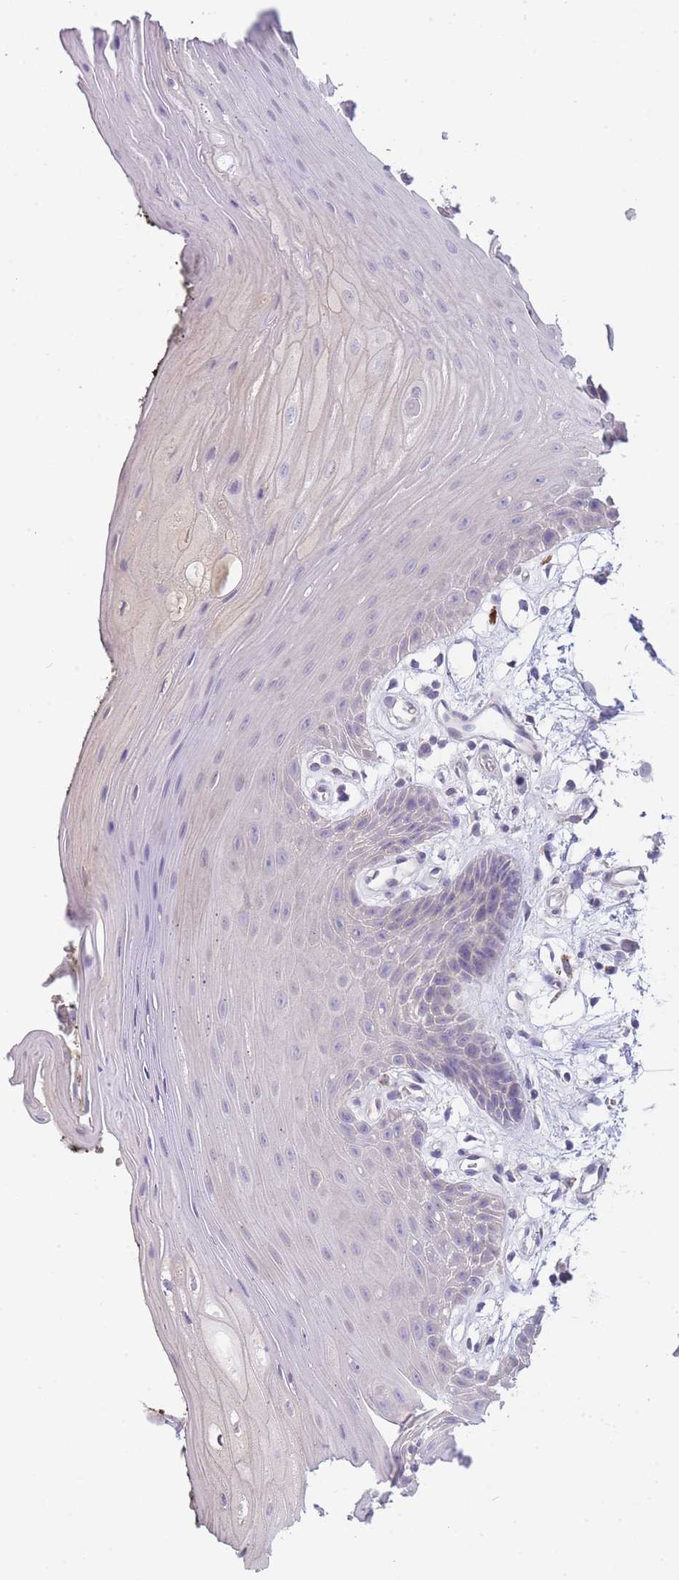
{"staining": {"intensity": "negative", "quantity": "none", "location": "none"}, "tissue": "oral mucosa", "cell_type": "Squamous epithelial cells", "image_type": "normal", "snomed": [{"axis": "morphology", "description": "Normal tissue, NOS"}, {"axis": "topography", "description": "Oral tissue"}, {"axis": "topography", "description": "Tounge, NOS"}], "caption": "Squamous epithelial cells show no significant protein staining in normal oral mucosa.", "gene": "TRIM61", "patient": {"sex": "female", "age": 59}}